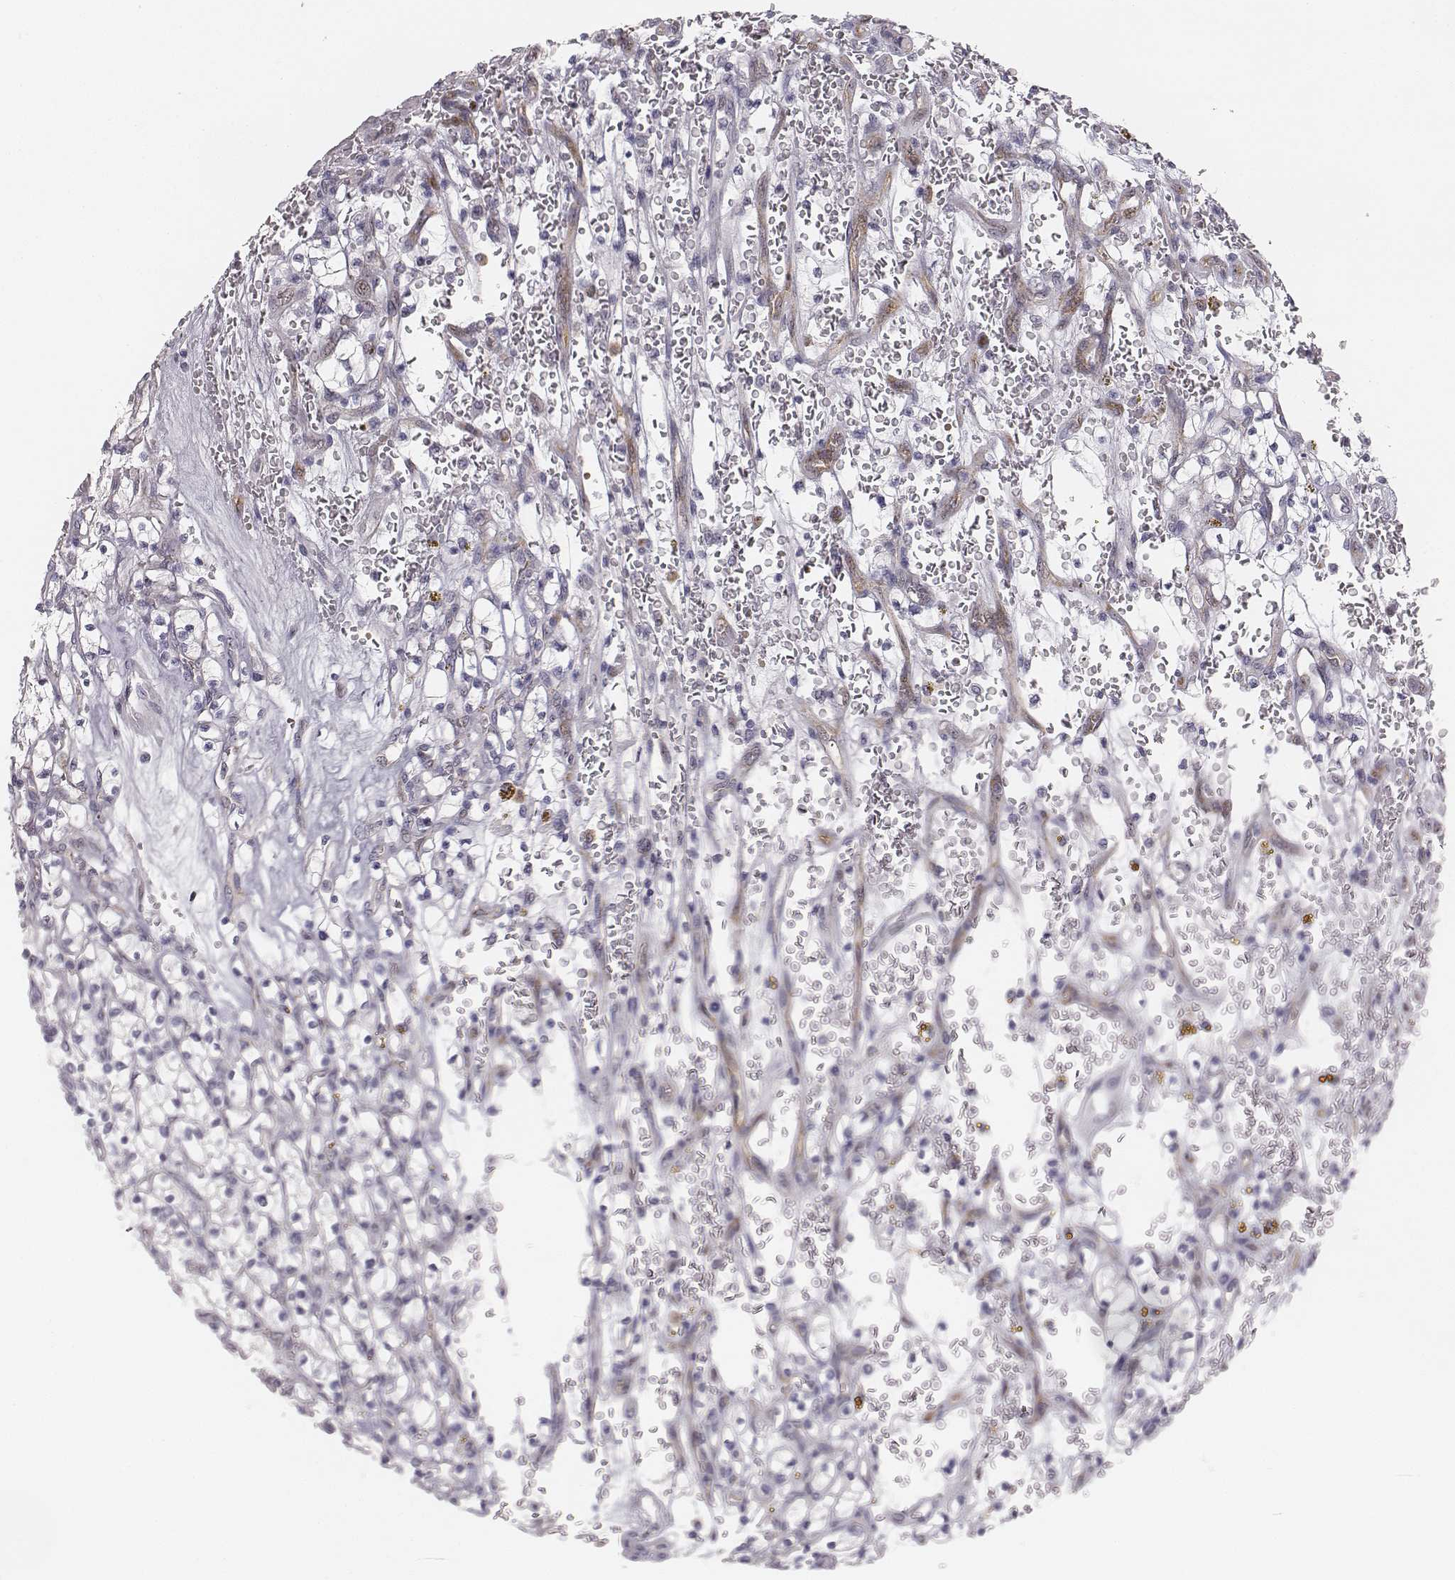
{"staining": {"intensity": "negative", "quantity": "none", "location": "none"}, "tissue": "renal cancer", "cell_type": "Tumor cells", "image_type": "cancer", "snomed": [{"axis": "morphology", "description": "Adenocarcinoma, NOS"}, {"axis": "topography", "description": "Kidney"}], "caption": "Protein analysis of renal adenocarcinoma demonstrates no significant staining in tumor cells.", "gene": "NIFK", "patient": {"sex": "female", "age": 64}}